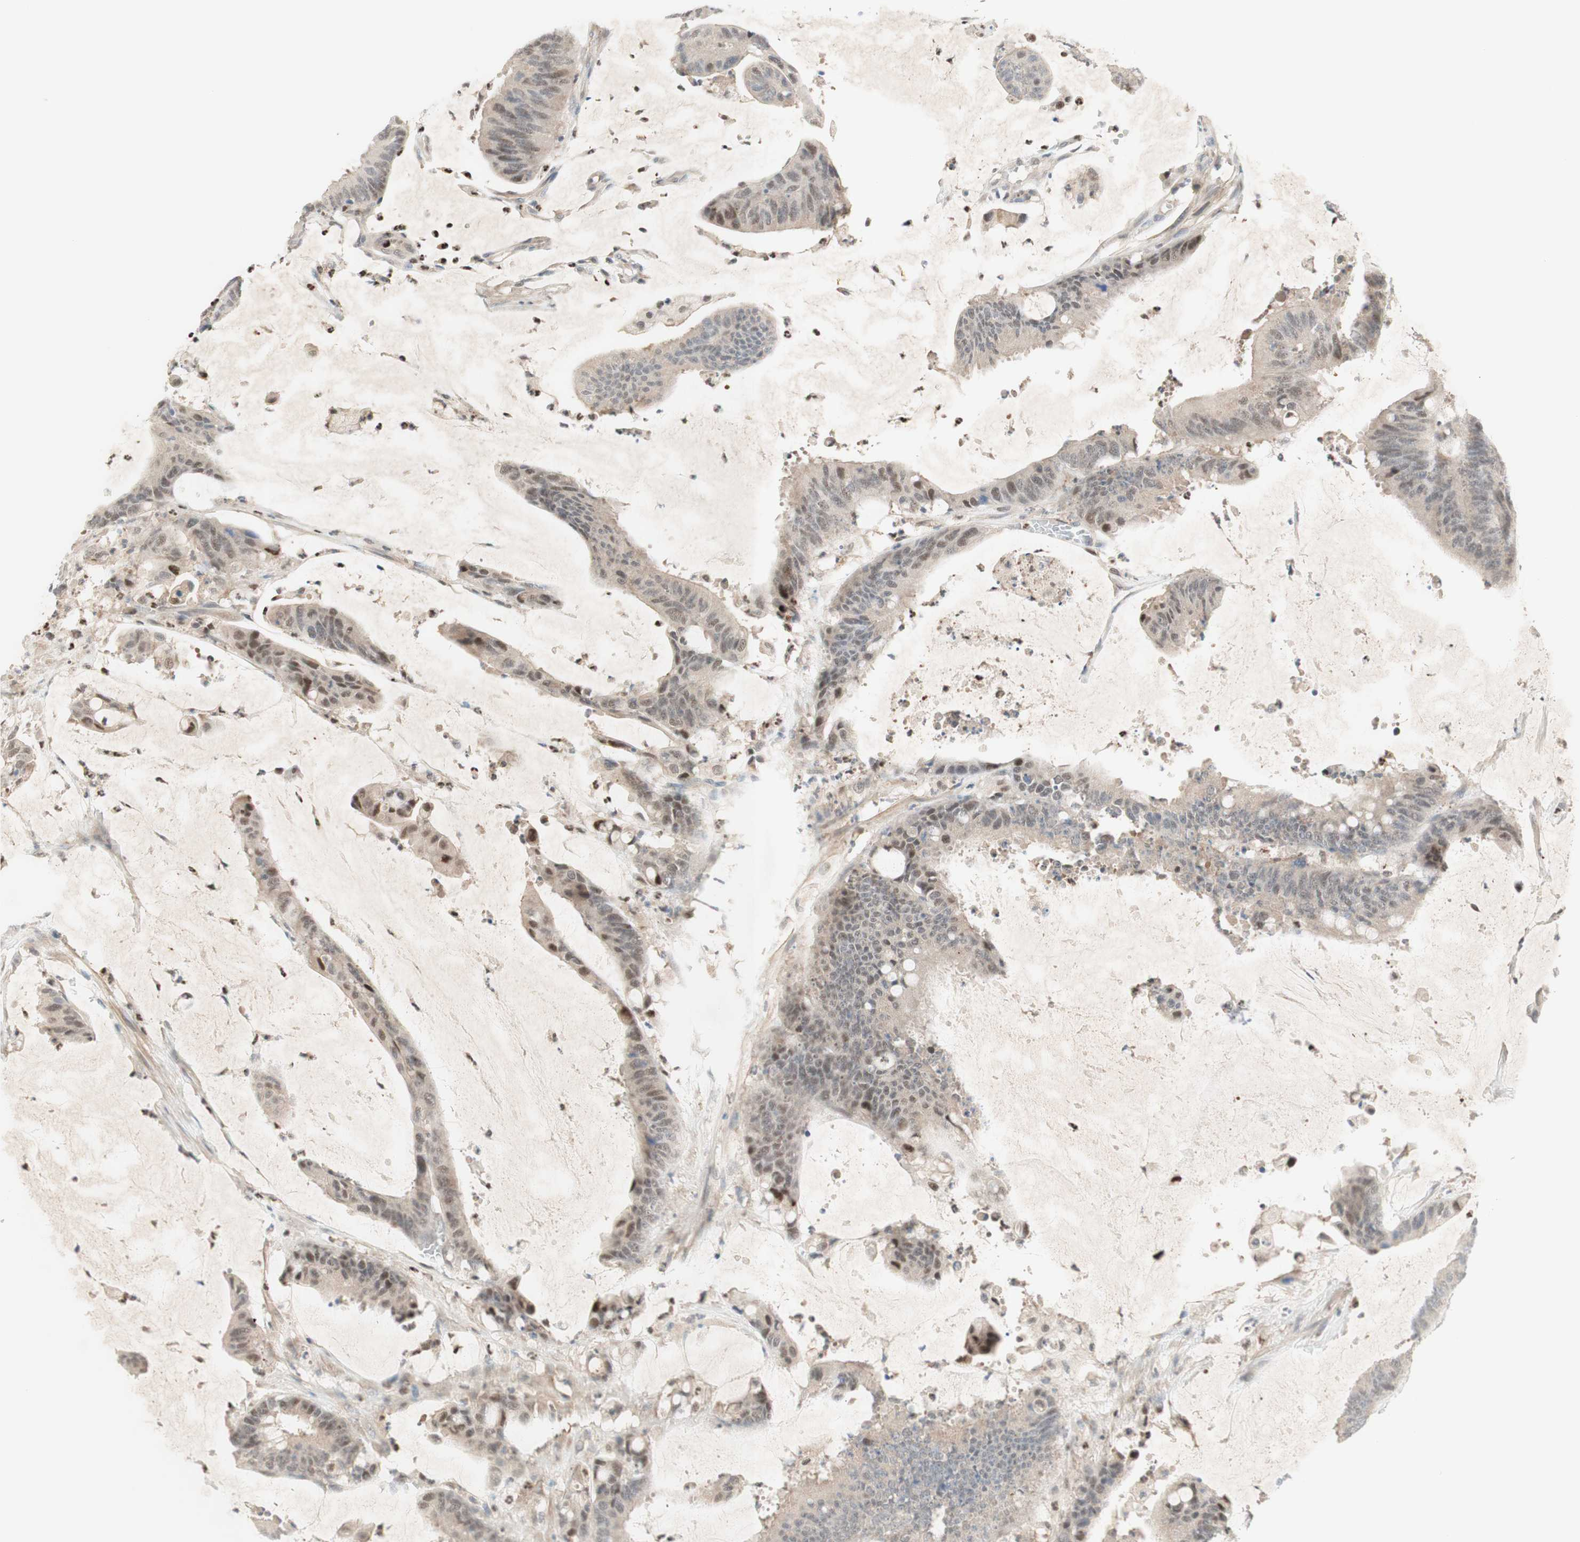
{"staining": {"intensity": "weak", "quantity": "25%-75%", "location": "nuclear"}, "tissue": "colorectal cancer", "cell_type": "Tumor cells", "image_type": "cancer", "snomed": [{"axis": "morphology", "description": "Adenocarcinoma, NOS"}, {"axis": "topography", "description": "Rectum"}], "caption": "Weak nuclear expression is present in about 25%-75% of tumor cells in colorectal cancer (adenocarcinoma).", "gene": "RFNG", "patient": {"sex": "female", "age": 66}}